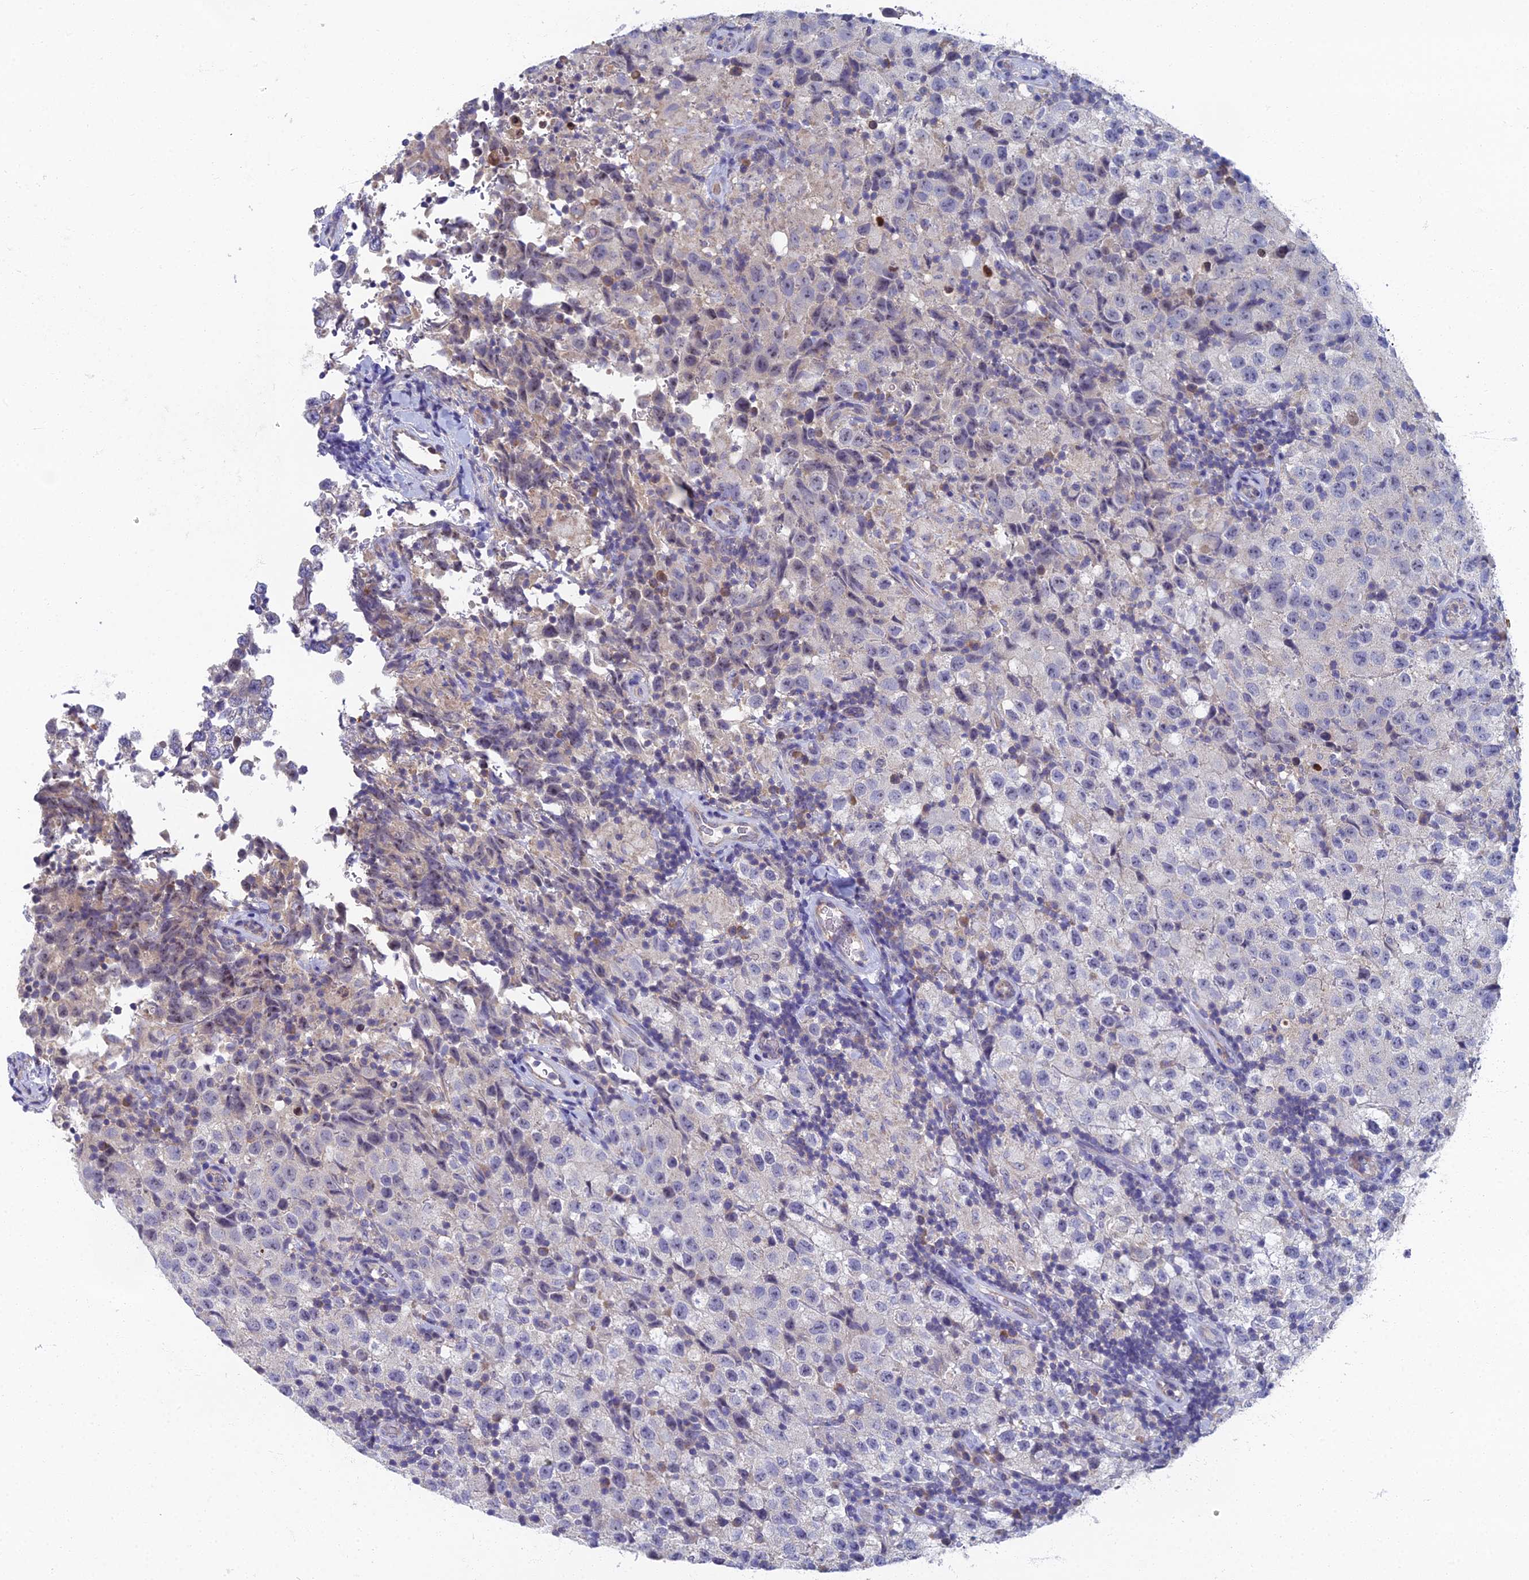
{"staining": {"intensity": "weak", "quantity": "<25%", "location": "cytoplasmic/membranous"}, "tissue": "testis cancer", "cell_type": "Tumor cells", "image_type": "cancer", "snomed": [{"axis": "morphology", "description": "Seminoma, NOS"}, {"axis": "morphology", "description": "Carcinoma, Embryonal, NOS"}, {"axis": "topography", "description": "Testis"}], "caption": "DAB (3,3'-diaminobenzidine) immunohistochemical staining of human testis seminoma demonstrates no significant expression in tumor cells.", "gene": "SPIN4", "patient": {"sex": "male", "age": 41}}